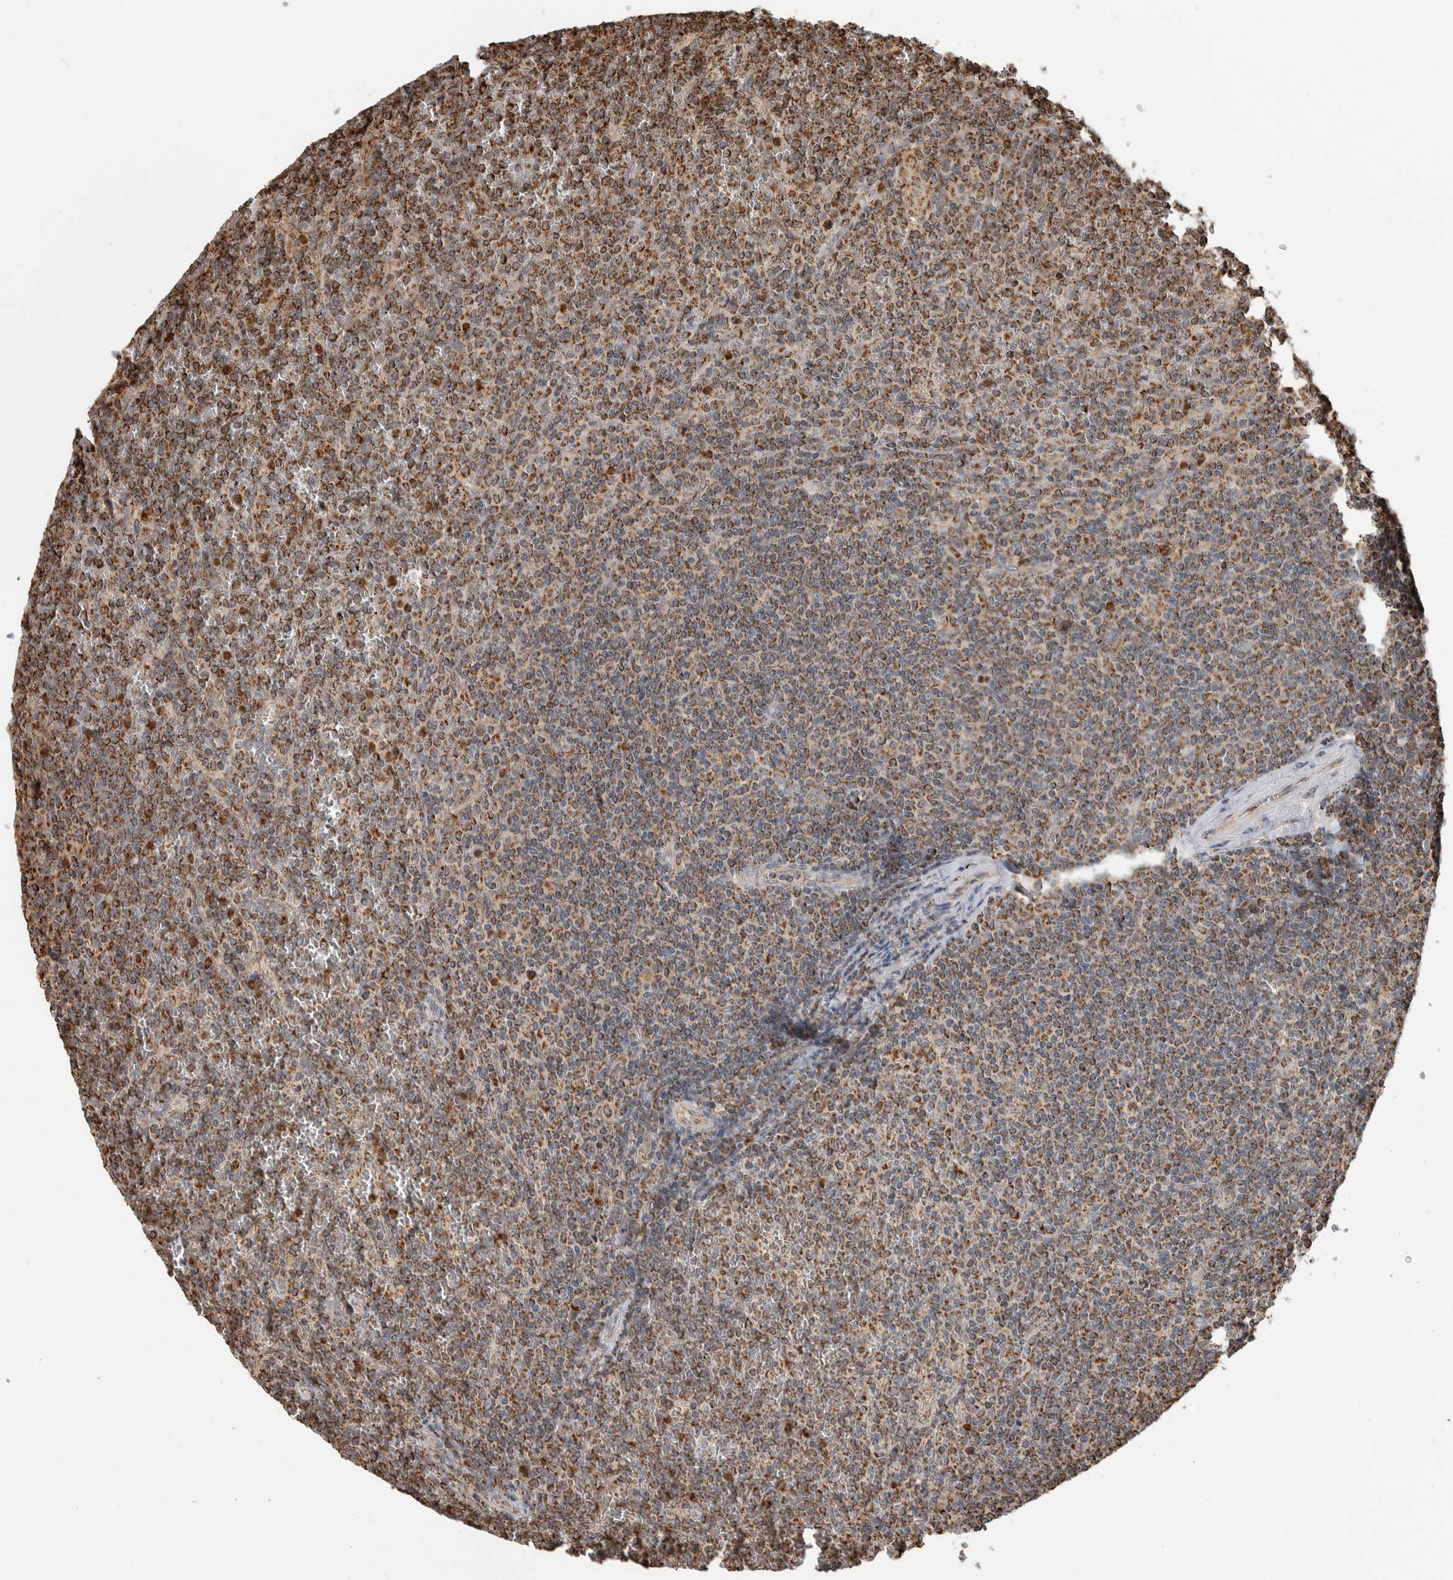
{"staining": {"intensity": "moderate", "quantity": ">75%", "location": "cytoplasmic/membranous"}, "tissue": "lymphoma", "cell_type": "Tumor cells", "image_type": "cancer", "snomed": [{"axis": "morphology", "description": "Malignant lymphoma, non-Hodgkin's type, Low grade"}, {"axis": "topography", "description": "Spleen"}], "caption": "High-magnification brightfield microscopy of malignant lymphoma, non-Hodgkin's type (low-grade) stained with DAB (3,3'-diaminobenzidine) (brown) and counterstained with hematoxylin (blue). tumor cells exhibit moderate cytoplasmic/membranous expression is appreciated in about>75% of cells.", "gene": "GCNT2", "patient": {"sex": "female", "age": 19}}